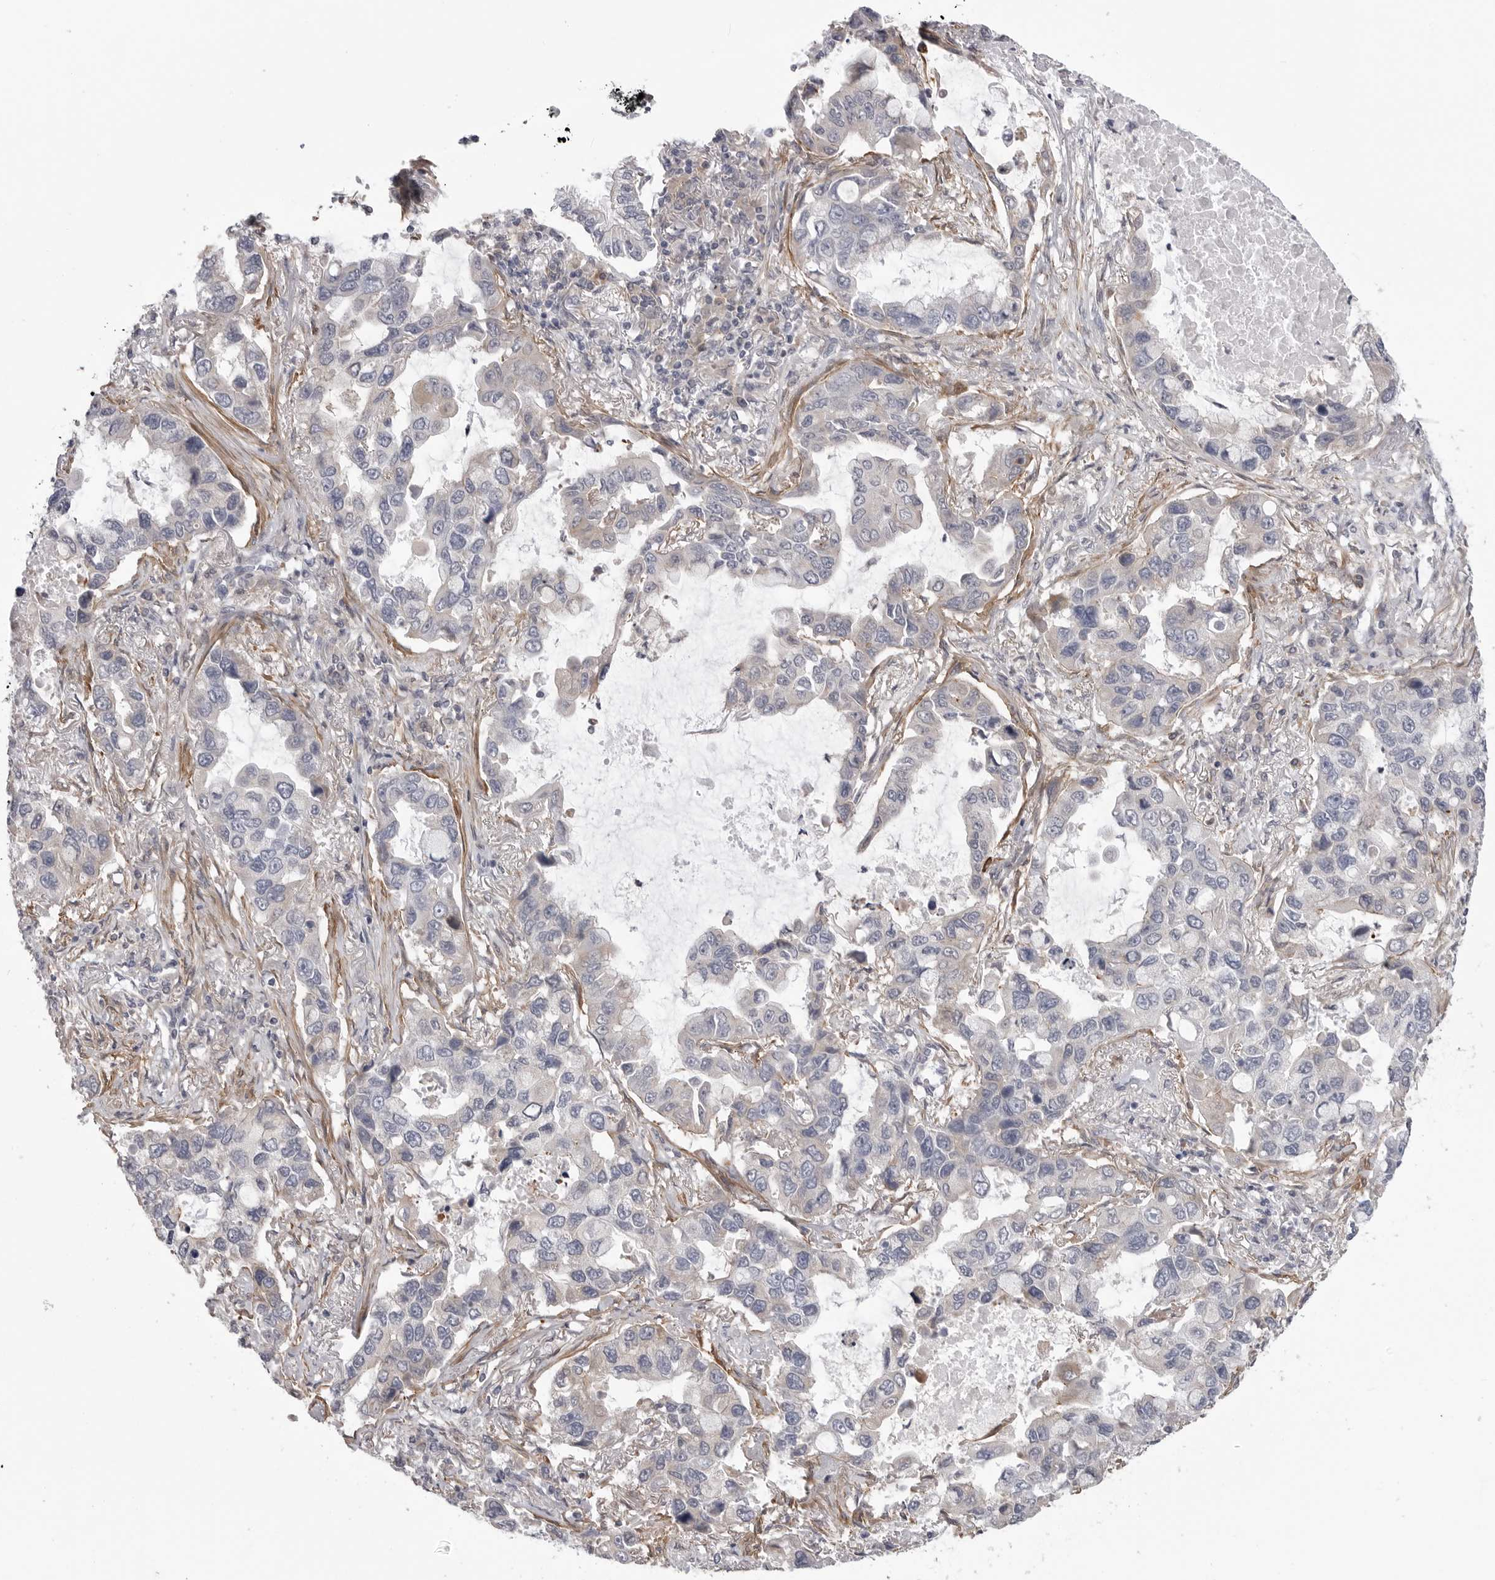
{"staining": {"intensity": "negative", "quantity": "none", "location": "none"}, "tissue": "lung cancer", "cell_type": "Tumor cells", "image_type": "cancer", "snomed": [{"axis": "morphology", "description": "Adenocarcinoma, NOS"}, {"axis": "topography", "description": "Lung"}], "caption": "Tumor cells are negative for brown protein staining in adenocarcinoma (lung).", "gene": "SCP2", "patient": {"sex": "male", "age": 64}}